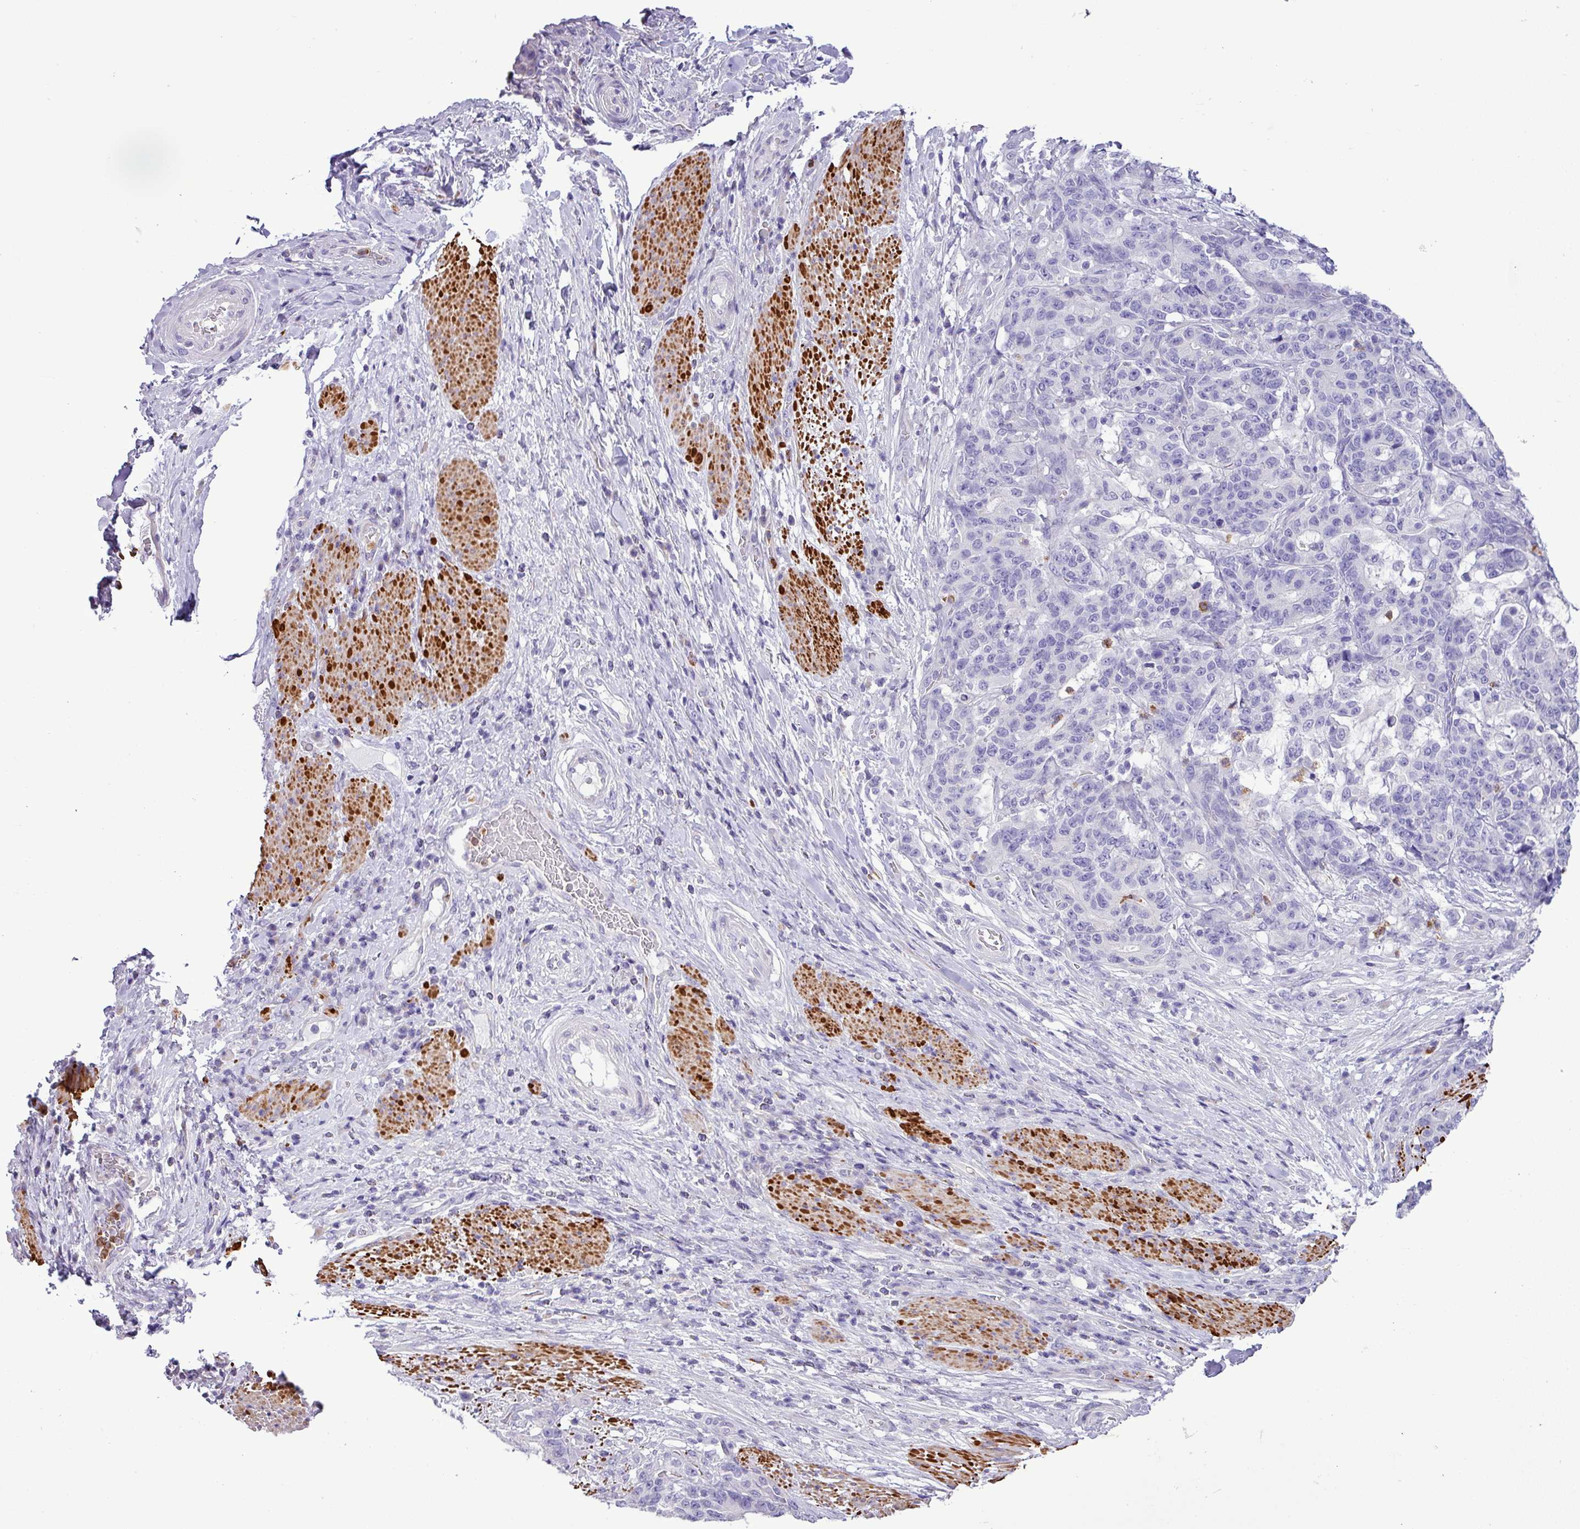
{"staining": {"intensity": "negative", "quantity": "none", "location": "none"}, "tissue": "stomach cancer", "cell_type": "Tumor cells", "image_type": "cancer", "snomed": [{"axis": "morphology", "description": "Normal tissue, NOS"}, {"axis": "morphology", "description": "Adenocarcinoma, NOS"}, {"axis": "topography", "description": "Stomach"}], "caption": "An image of stomach adenocarcinoma stained for a protein reveals no brown staining in tumor cells.", "gene": "ZSCAN5A", "patient": {"sex": "female", "age": 64}}